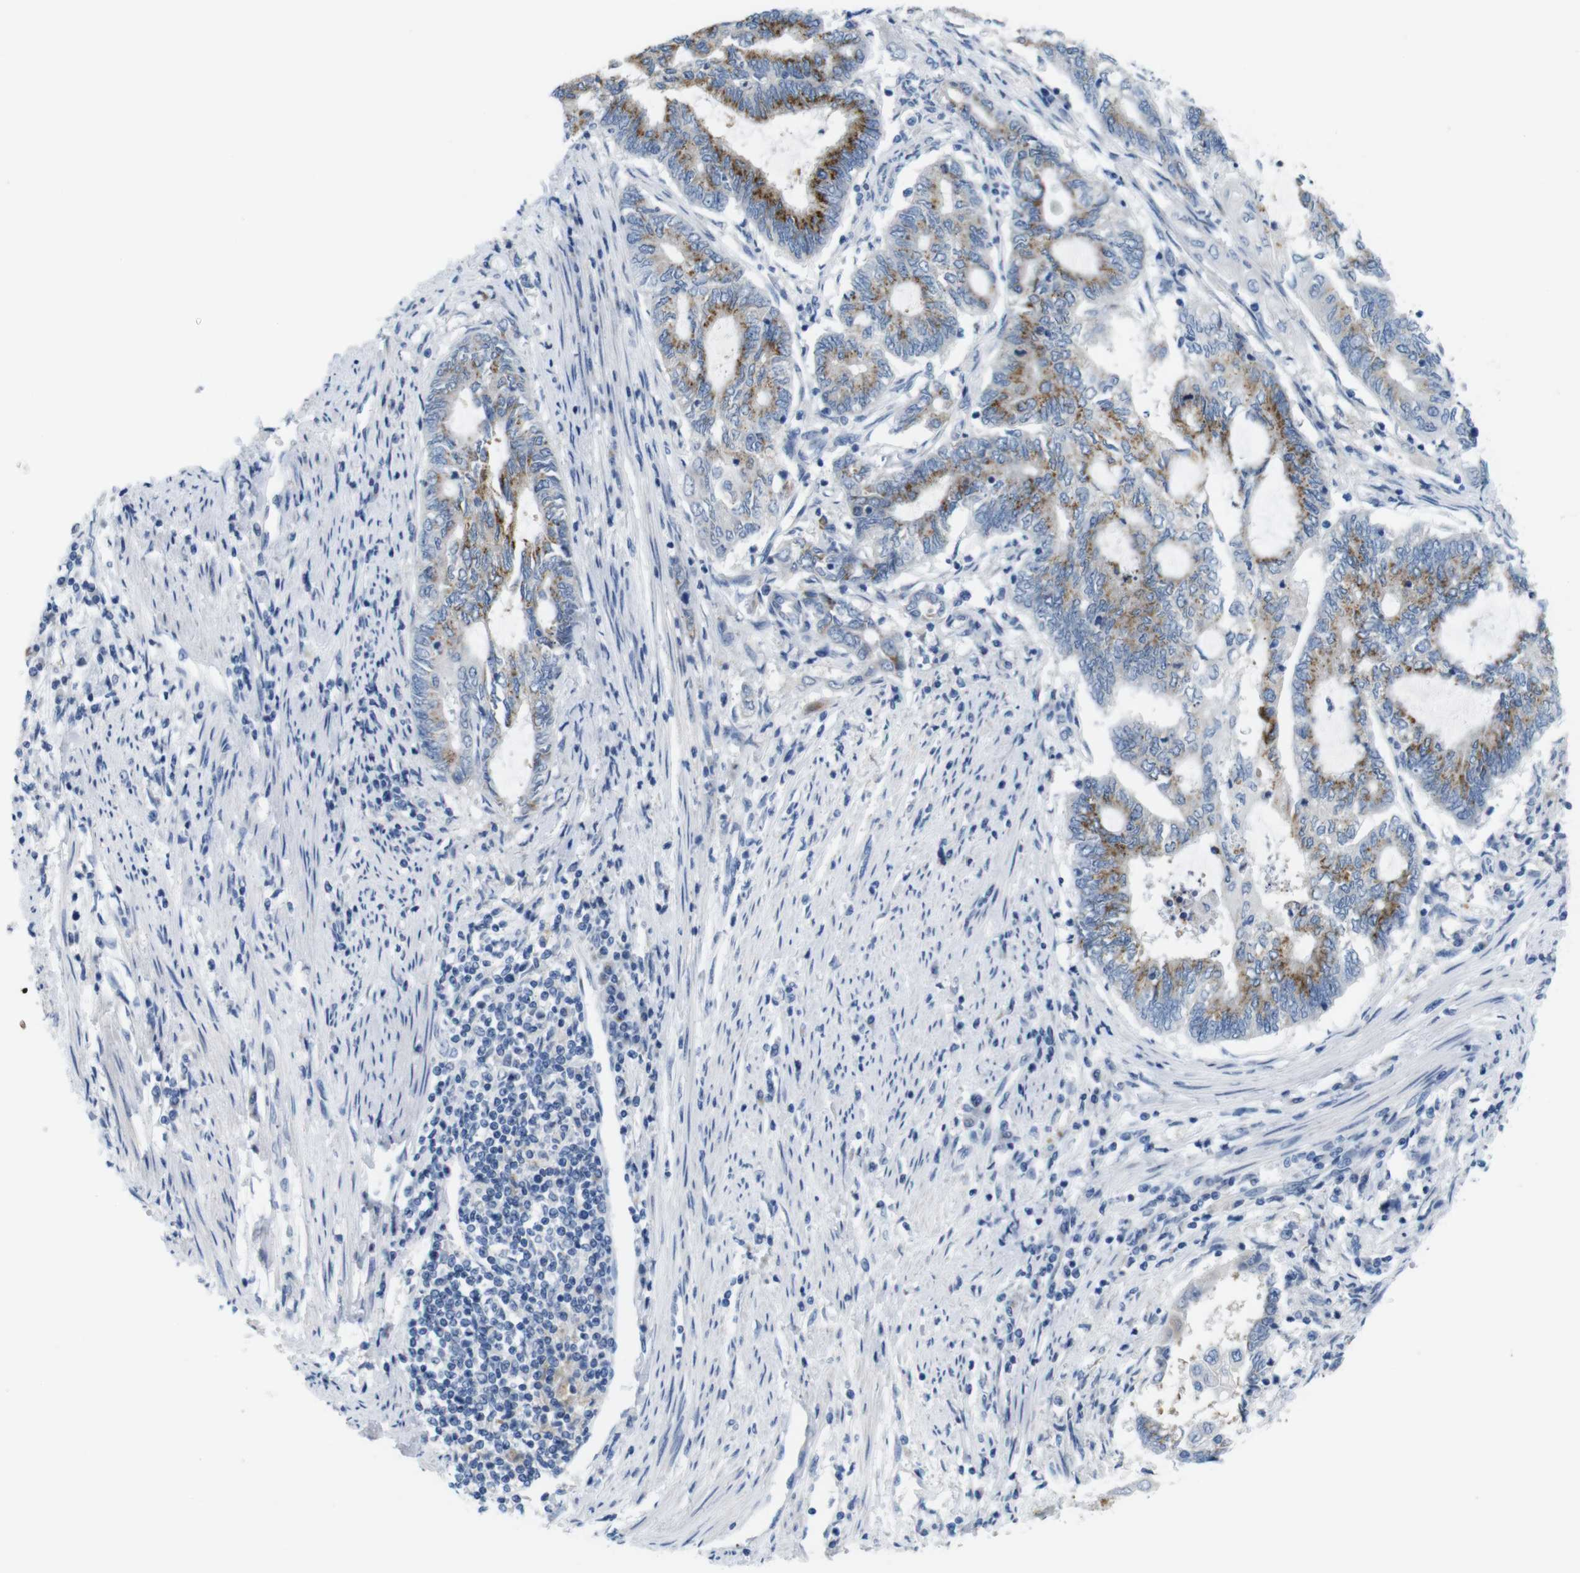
{"staining": {"intensity": "moderate", "quantity": ">75%", "location": "cytoplasmic/membranous"}, "tissue": "endometrial cancer", "cell_type": "Tumor cells", "image_type": "cancer", "snomed": [{"axis": "morphology", "description": "Adenocarcinoma, NOS"}, {"axis": "topography", "description": "Uterus"}, {"axis": "topography", "description": "Endometrium"}], "caption": "IHC of human endometrial cancer (adenocarcinoma) demonstrates medium levels of moderate cytoplasmic/membranous staining in approximately >75% of tumor cells. Nuclei are stained in blue.", "gene": "GOLGA2", "patient": {"sex": "female", "age": 70}}